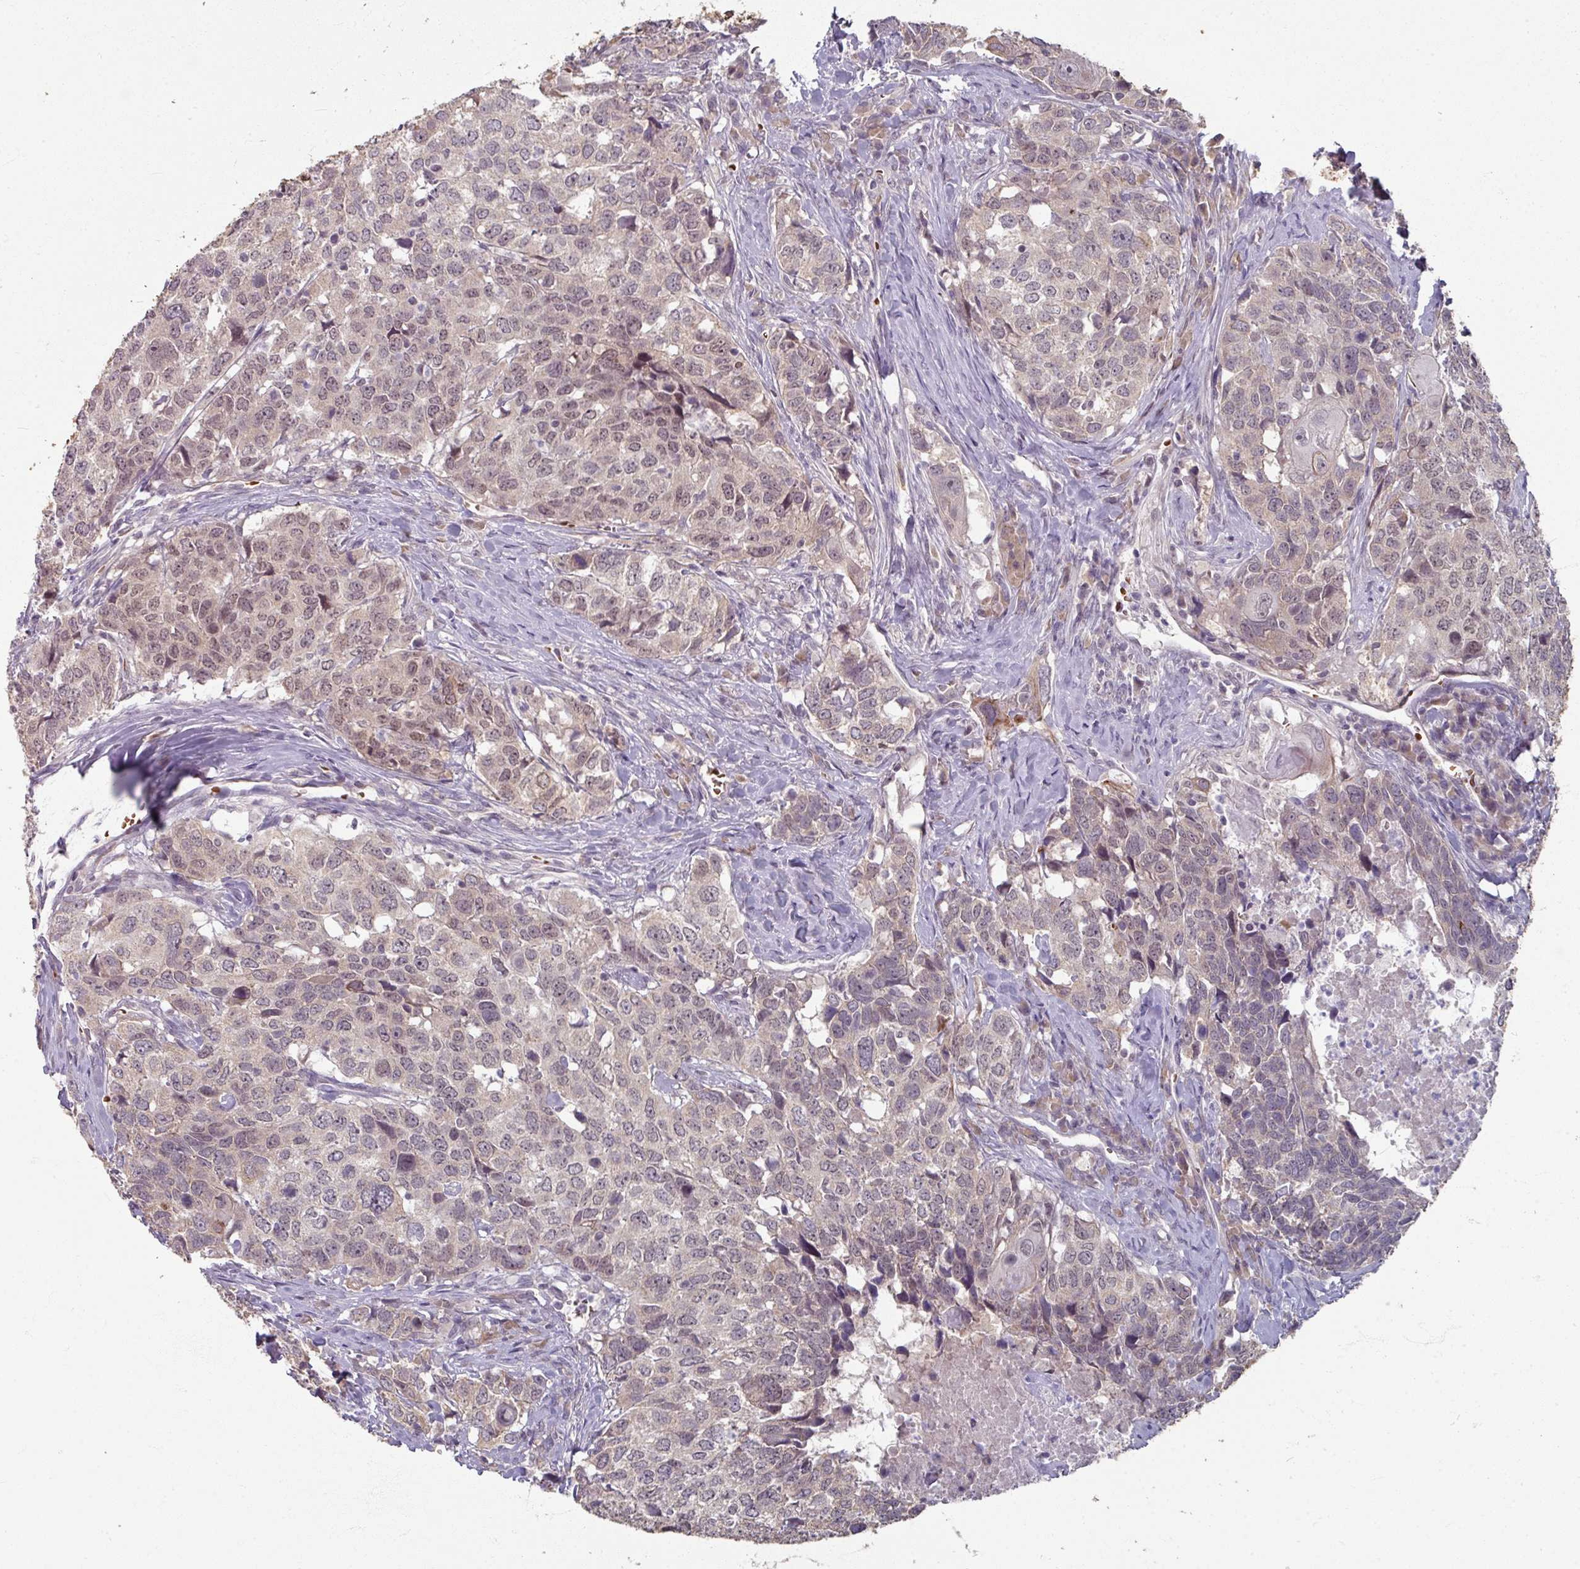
{"staining": {"intensity": "weak", "quantity": ">75%", "location": "cytoplasmic/membranous,nuclear"}, "tissue": "head and neck cancer", "cell_type": "Tumor cells", "image_type": "cancer", "snomed": [{"axis": "morphology", "description": "Normal tissue, NOS"}, {"axis": "morphology", "description": "Squamous cell carcinoma, NOS"}, {"axis": "topography", "description": "Skeletal muscle"}, {"axis": "topography", "description": "Vascular tissue"}, {"axis": "topography", "description": "Peripheral nerve tissue"}, {"axis": "topography", "description": "Head-Neck"}], "caption": "Immunohistochemical staining of head and neck cancer exhibits low levels of weak cytoplasmic/membranous and nuclear protein expression in about >75% of tumor cells.", "gene": "KMT5C", "patient": {"sex": "male", "age": 66}}